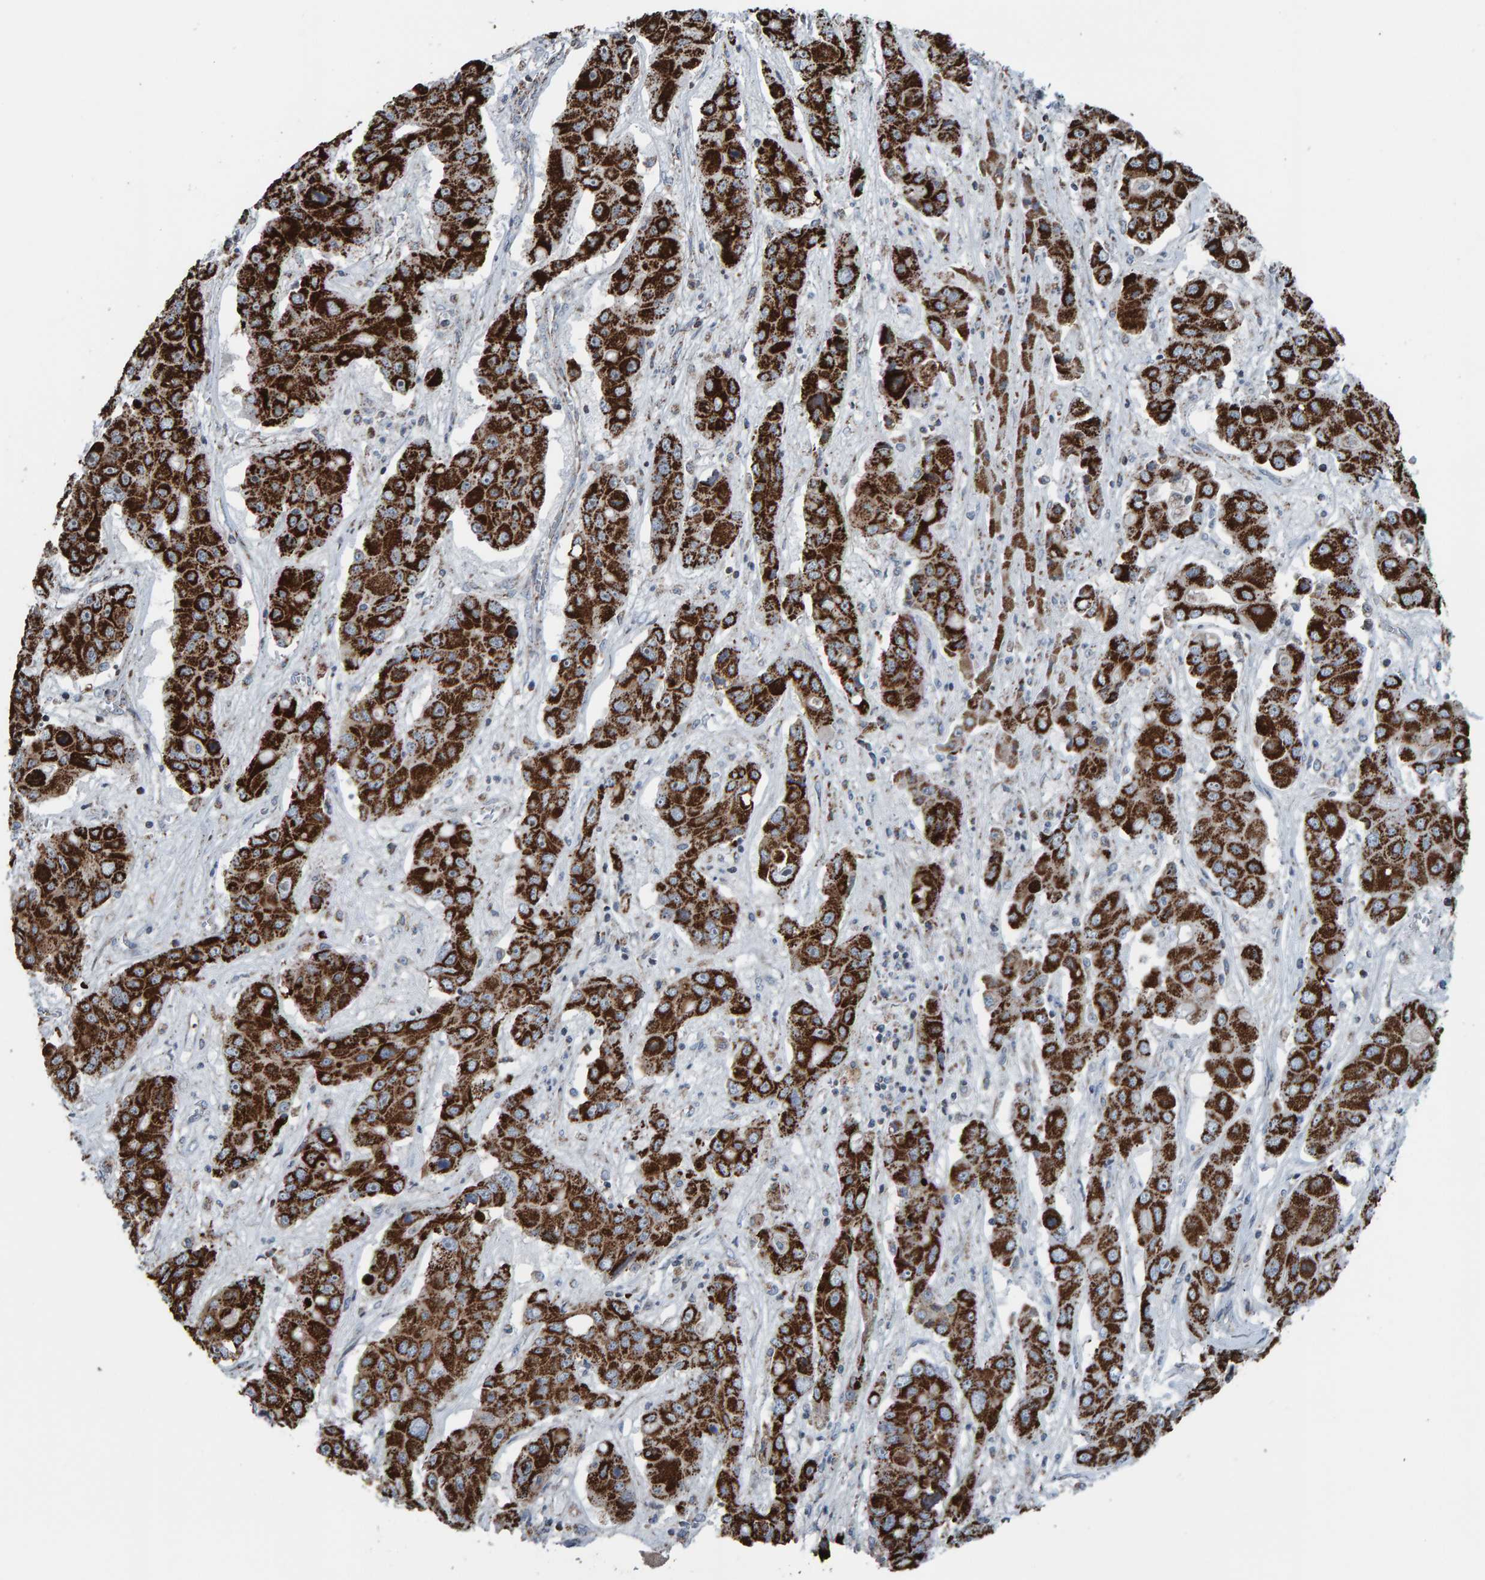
{"staining": {"intensity": "strong", "quantity": ">75%", "location": "cytoplasmic/membranous"}, "tissue": "liver cancer", "cell_type": "Tumor cells", "image_type": "cancer", "snomed": [{"axis": "morphology", "description": "Cholangiocarcinoma"}, {"axis": "topography", "description": "Liver"}], "caption": "Tumor cells reveal strong cytoplasmic/membranous expression in approximately >75% of cells in liver cancer (cholangiocarcinoma).", "gene": "ZNF48", "patient": {"sex": "male", "age": 67}}